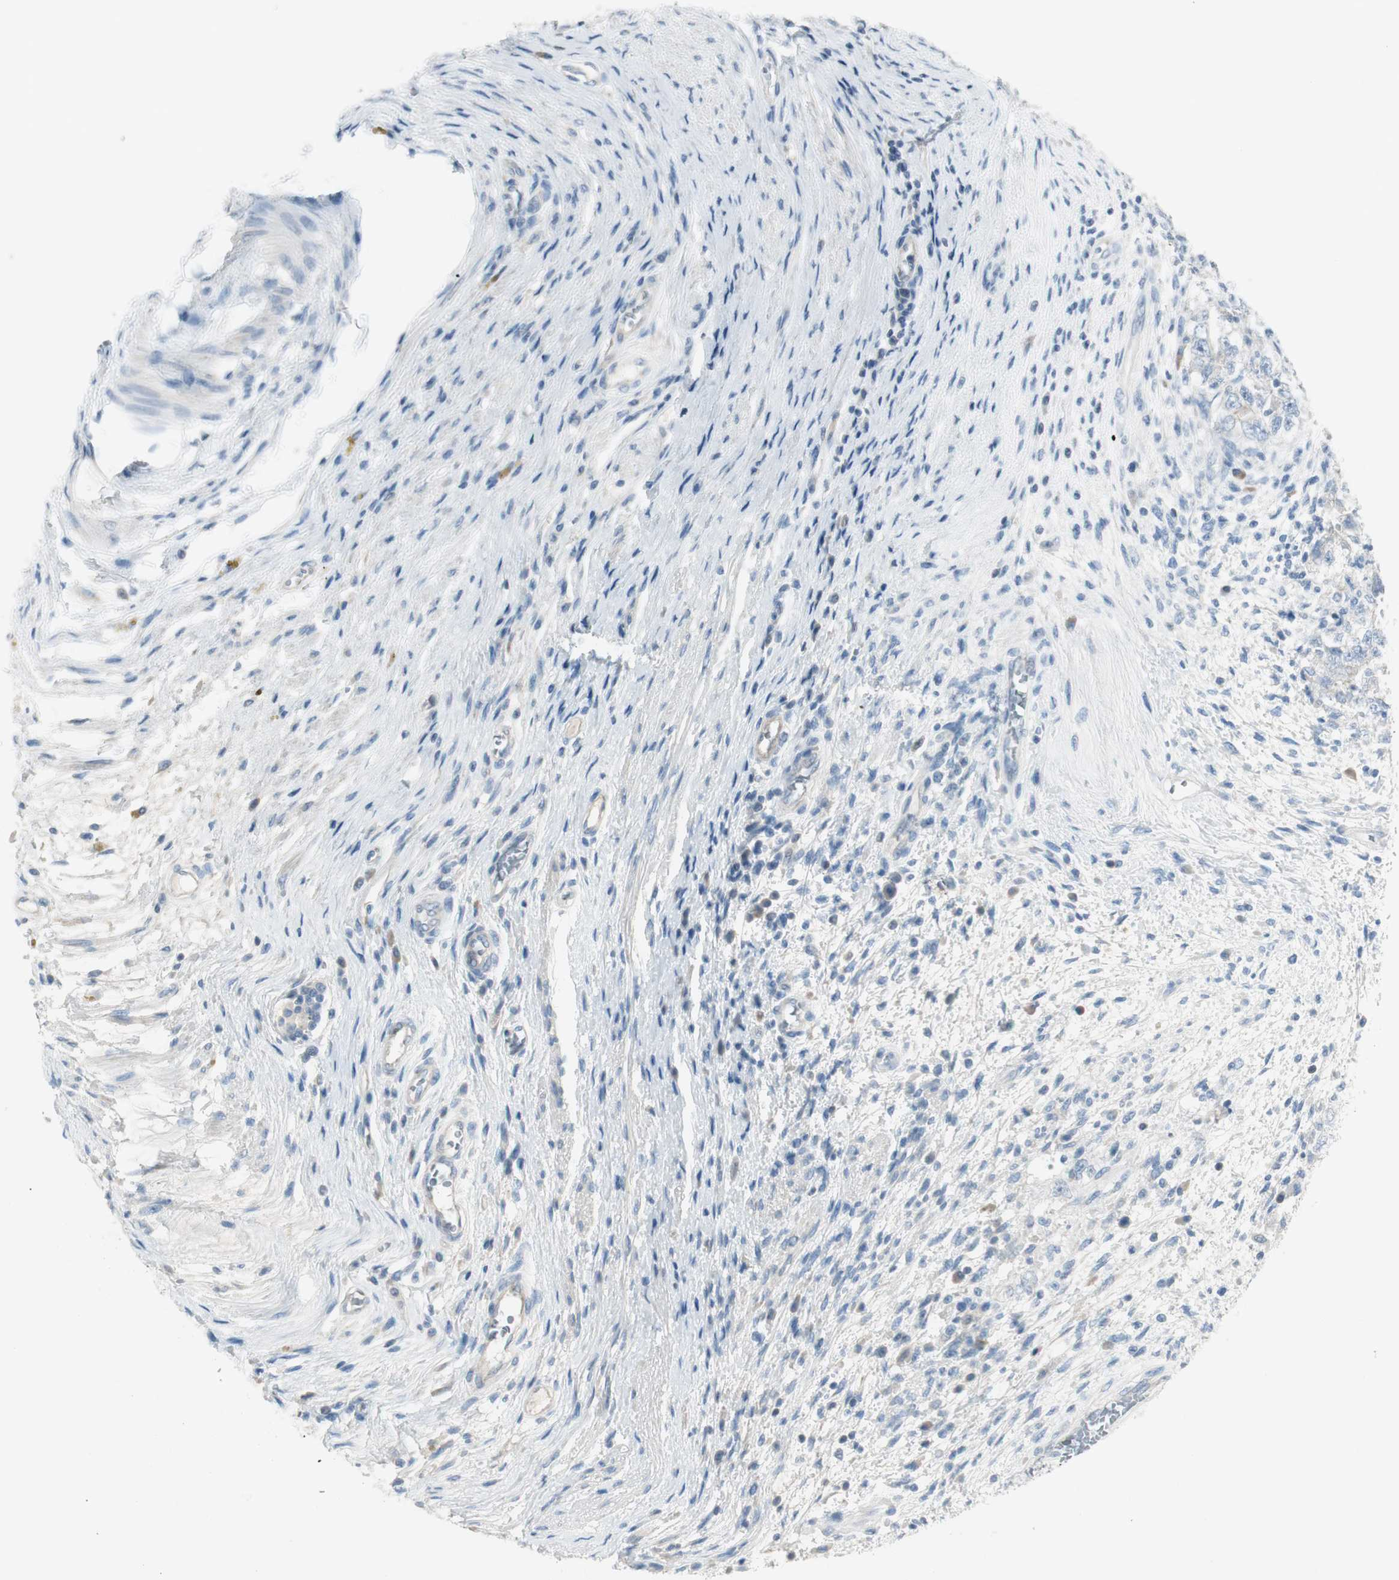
{"staining": {"intensity": "negative", "quantity": "none", "location": "none"}, "tissue": "testis cancer", "cell_type": "Tumor cells", "image_type": "cancer", "snomed": [{"axis": "morphology", "description": "Carcinoma, Embryonal, NOS"}, {"axis": "topography", "description": "Testis"}], "caption": "The histopathology image reveals no significant positivity in tumor cells of testis embryonal carcinoma.", "gene": "SPINK4", "patient": {"sex": "male", "age": 26}}